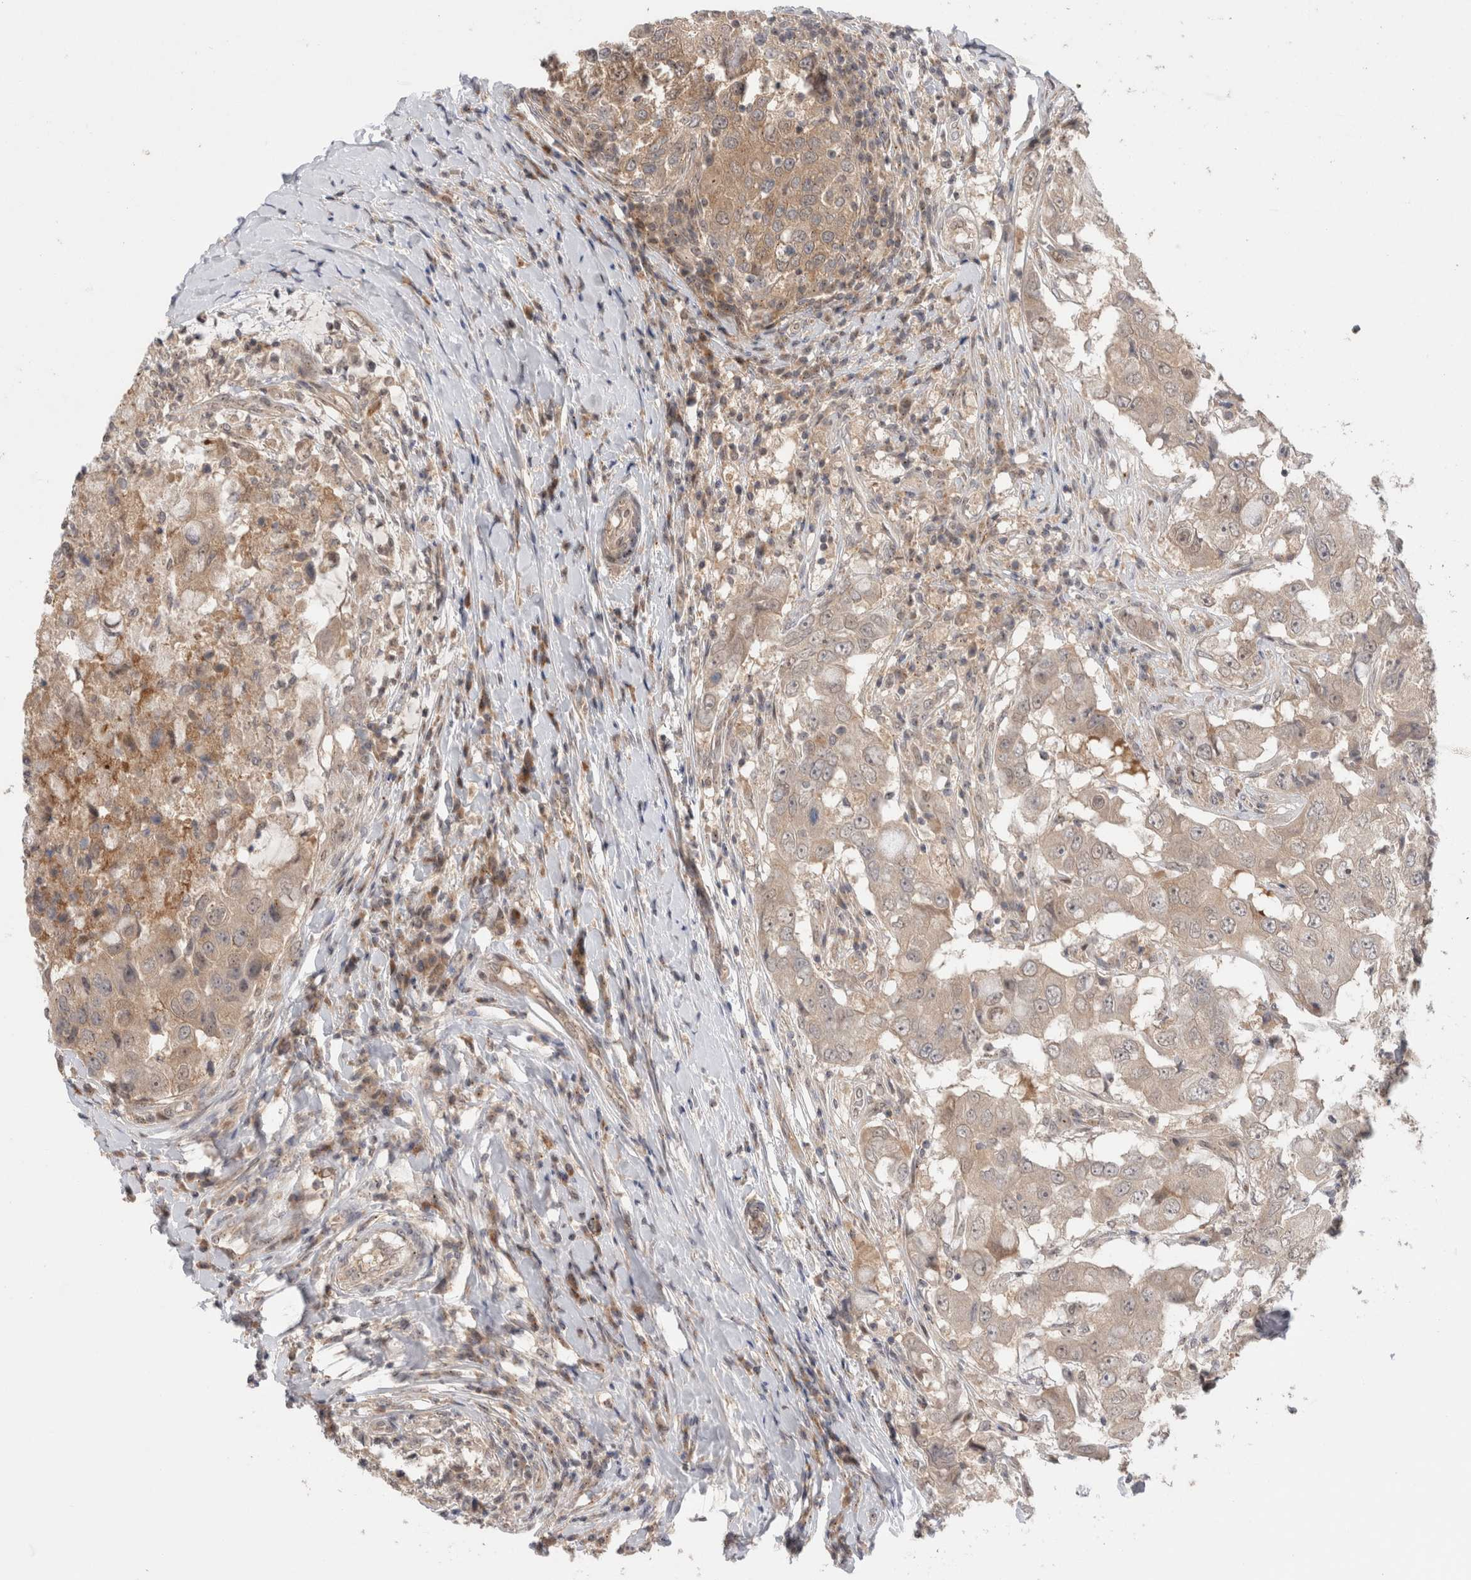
{"staining": {"intensity": "weak", "quantity": "<25%", "location": "cytoplasmic/membranous"}, "tissue": "breast cancer", "cell_type": "Tumor cells", "image_type": "cancer", "snomed": [{"axis": "morphology", "description": "Duct carcinoma"}, {"axis": "topography", "description": "Breast"}], "caption": "Tumor cells show no significant expression in breast invasive ductal carcinoma.", "gene": "SLC29A1", "patient": {"sex": "female", "age": 27}}